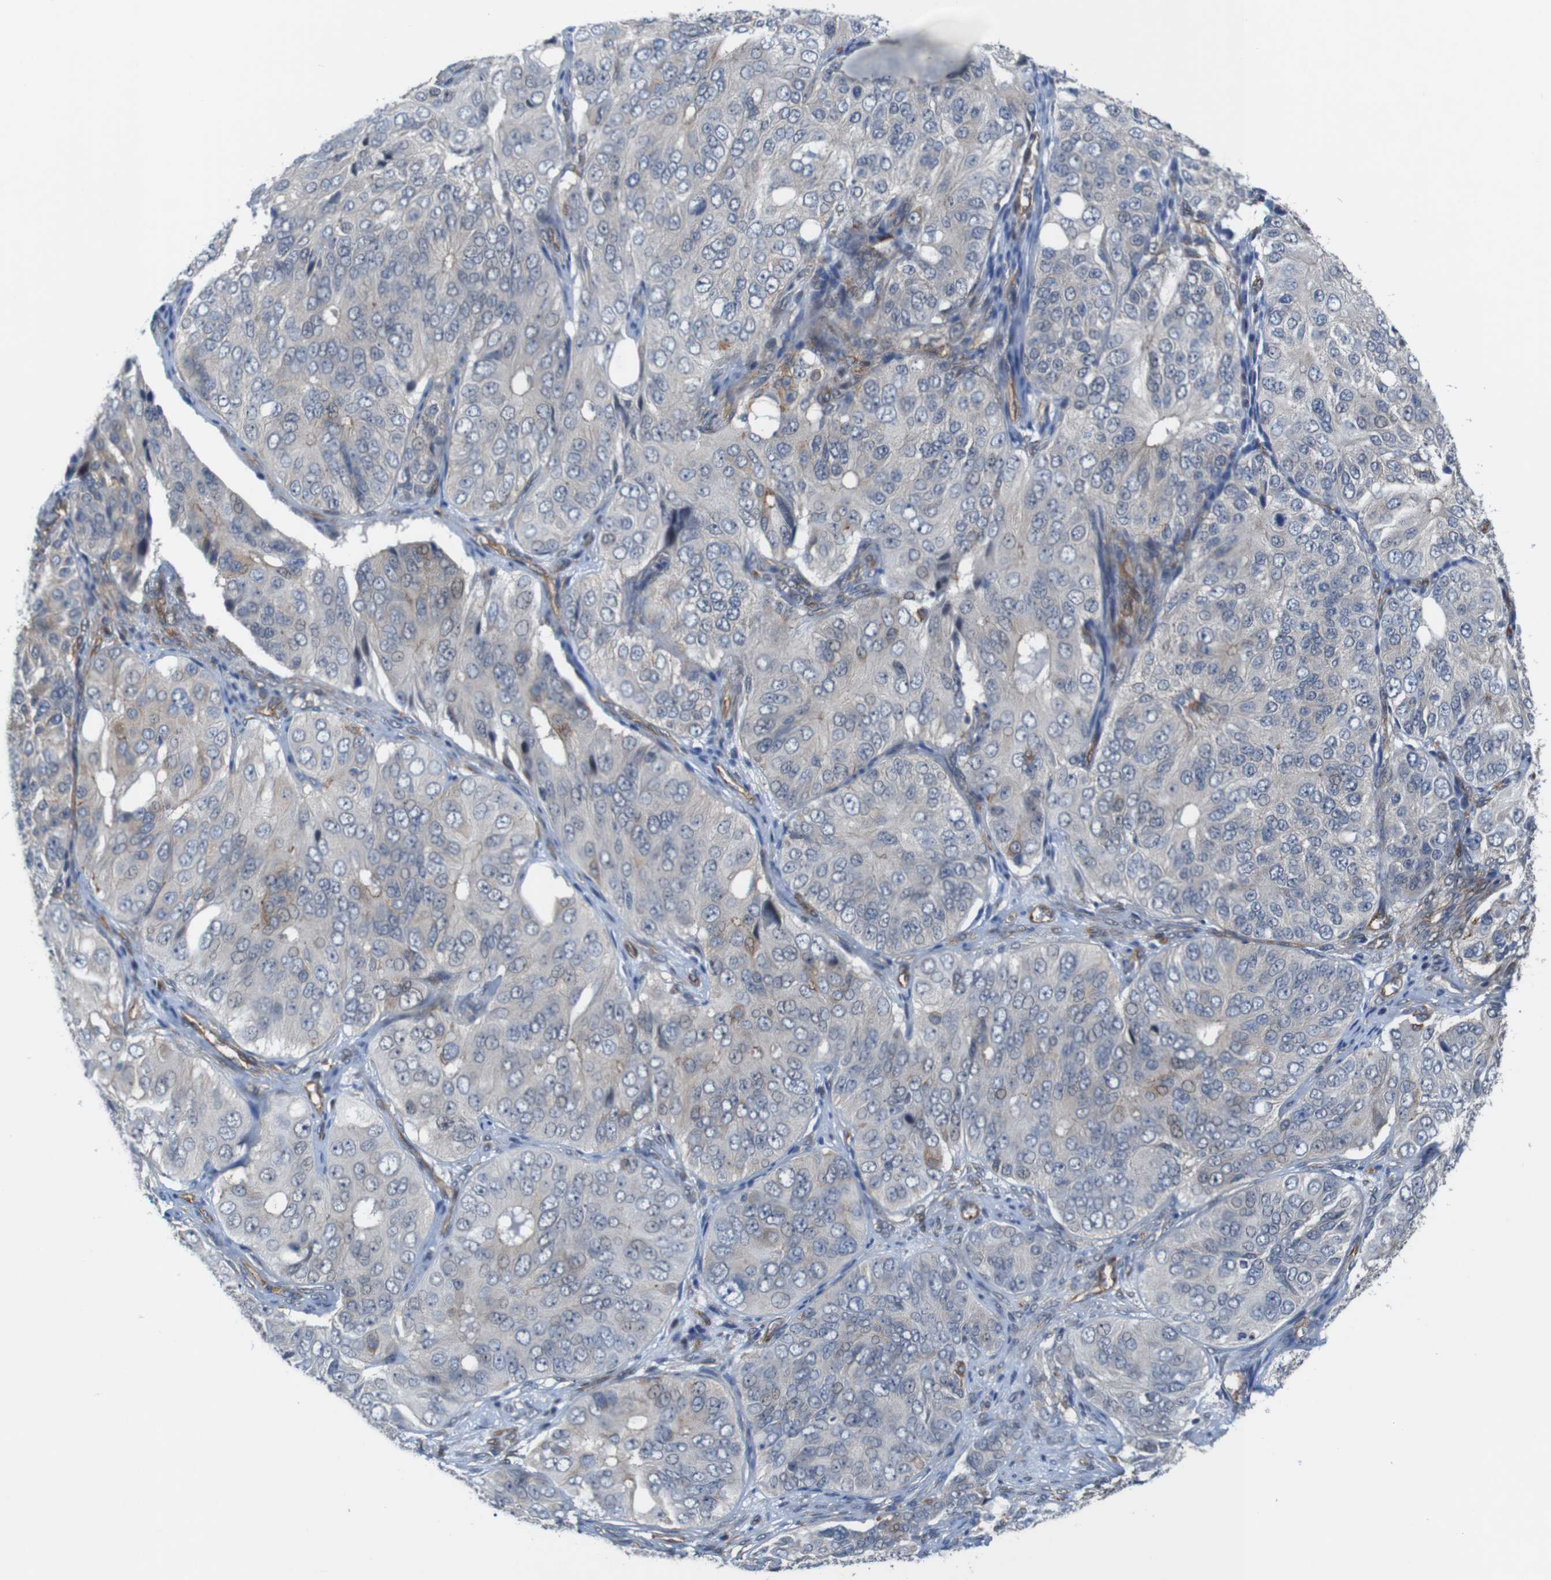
{"staining": {"intensity": "weak", "quantity": "<25%", "location": "cytoplasmic/membranous"}, "tissue": "ovarian cancer", "cell_type": "Tumor cells", "image_type": "cancer", "snomed": [{"axis": "morphology", "description": "Carcinoma, endometroid"}, {"axis": "topography", "description": "Ovary"}], "caption": "An IHC image of ovarian cancer (endometroid carcinoma) is shown. There is no staining in tumor cells of ovarian cancer (endometroid carcinoma).", "gene": "PTGER4", "patient": {"sex": "female", "age": 51}}